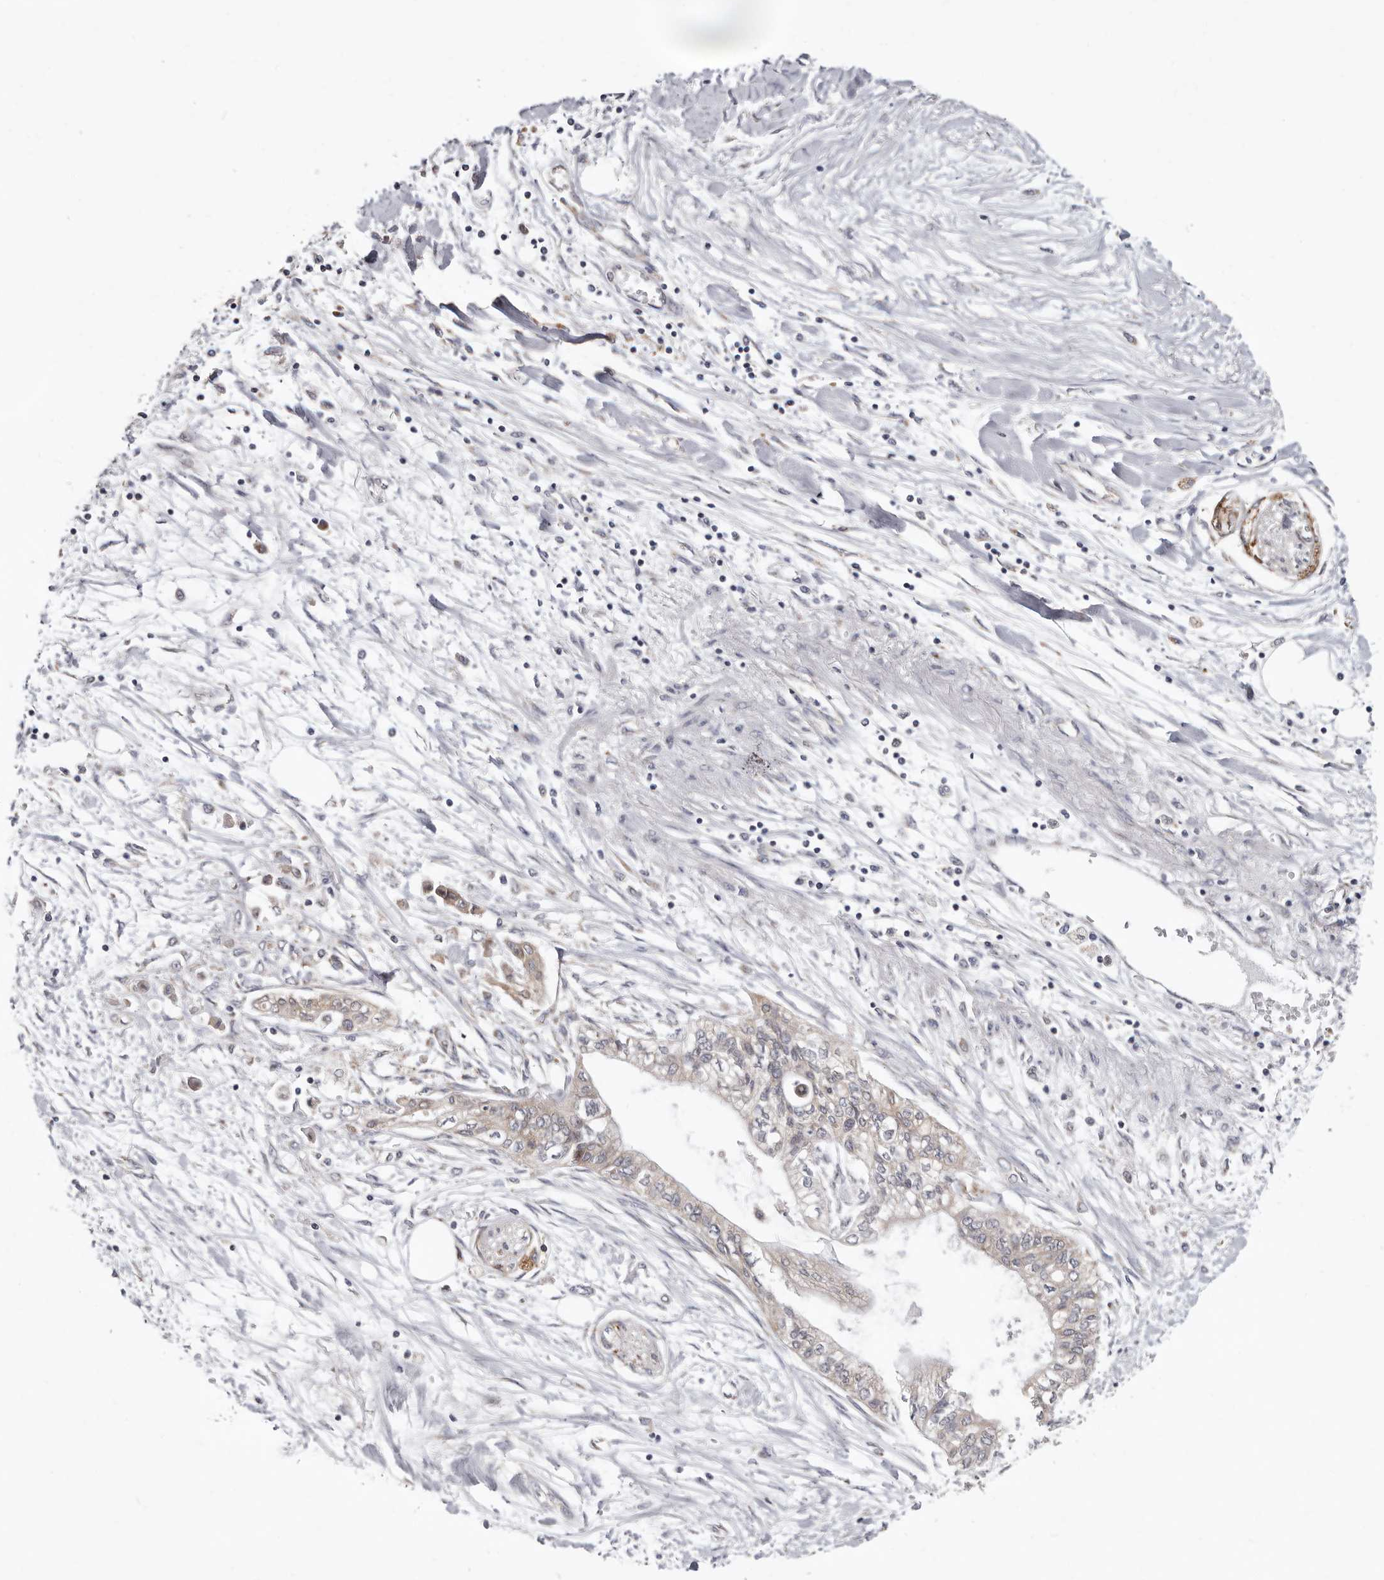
{"staining": {"intensity": "weak", "quantity": ">75%", "location": "cytoplasmic/membranous"}, "tissue": "pancreatic cancer", "cell_type": "Tumor cells", "image_type": "cancer", "snomed": [{"axis": "morphology", "description": "Adenocarcinoma, NOS"}, {"axis": "topography", "description": "Pancreas"}], "caption": "Pancreatic adenocarcinoma stained for a protein demonstrates weak cytoplasmic/membranous positivity in tumor cells.", "gene": "MRPL18", "patient": {"sex": "female", "age": 77}}